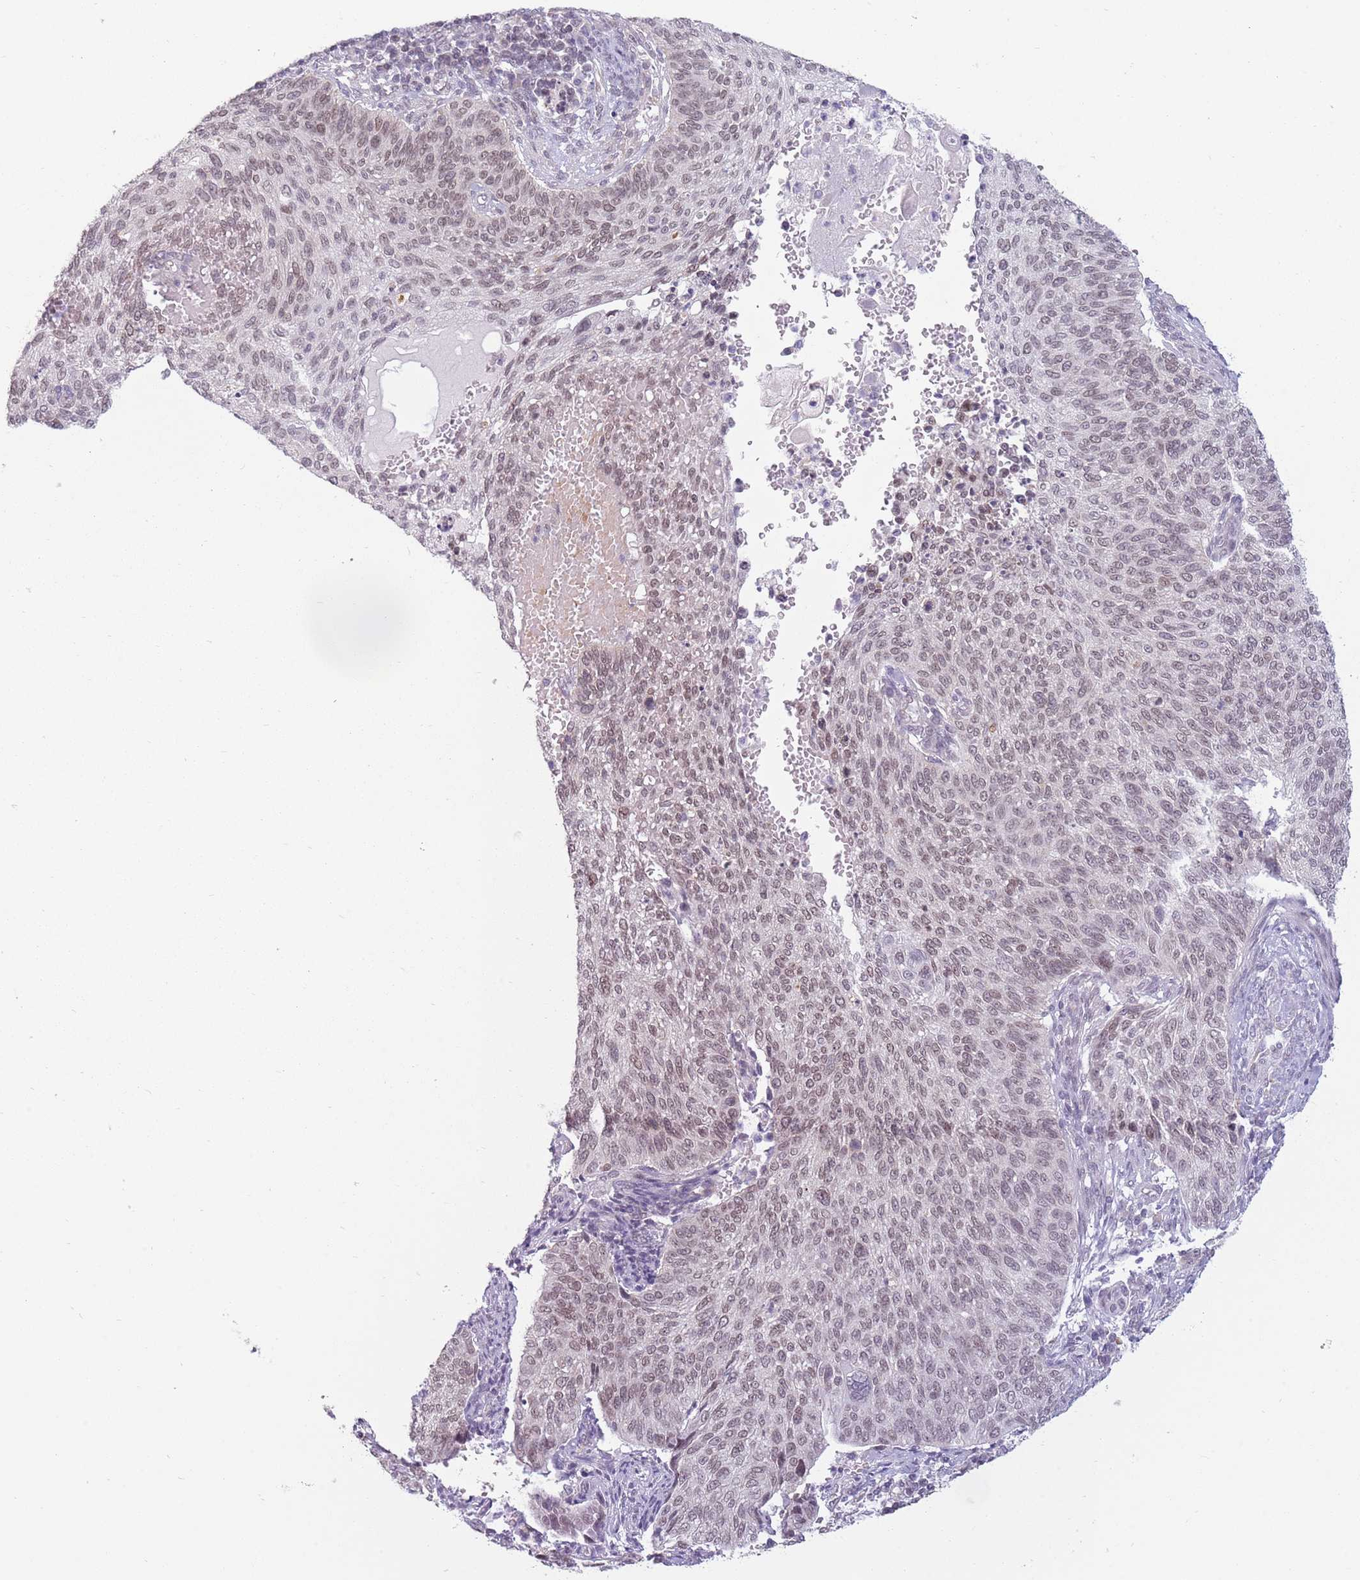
{"staining": {"intensity": "moderate", "quantity": "25%-75%", "location": "nuclear"}, "tissue": "cervical cancer", "cell_type": "Tumor cells", "image_type": "cancer", "snomed": [{"axis": "morphology", "description": "Squamous cell carcinoma, NOS"}, {"axis": "topography", "description": "Cervix"}], "caption": "This is an image of immunohistochemistry (IHC) staining of cervical squamous cell carcinoma, which shows moderate staining in the nuclear of tumor cells.", "gene": "ZNF574", "patient": {"sex": "female", "age": 70}}